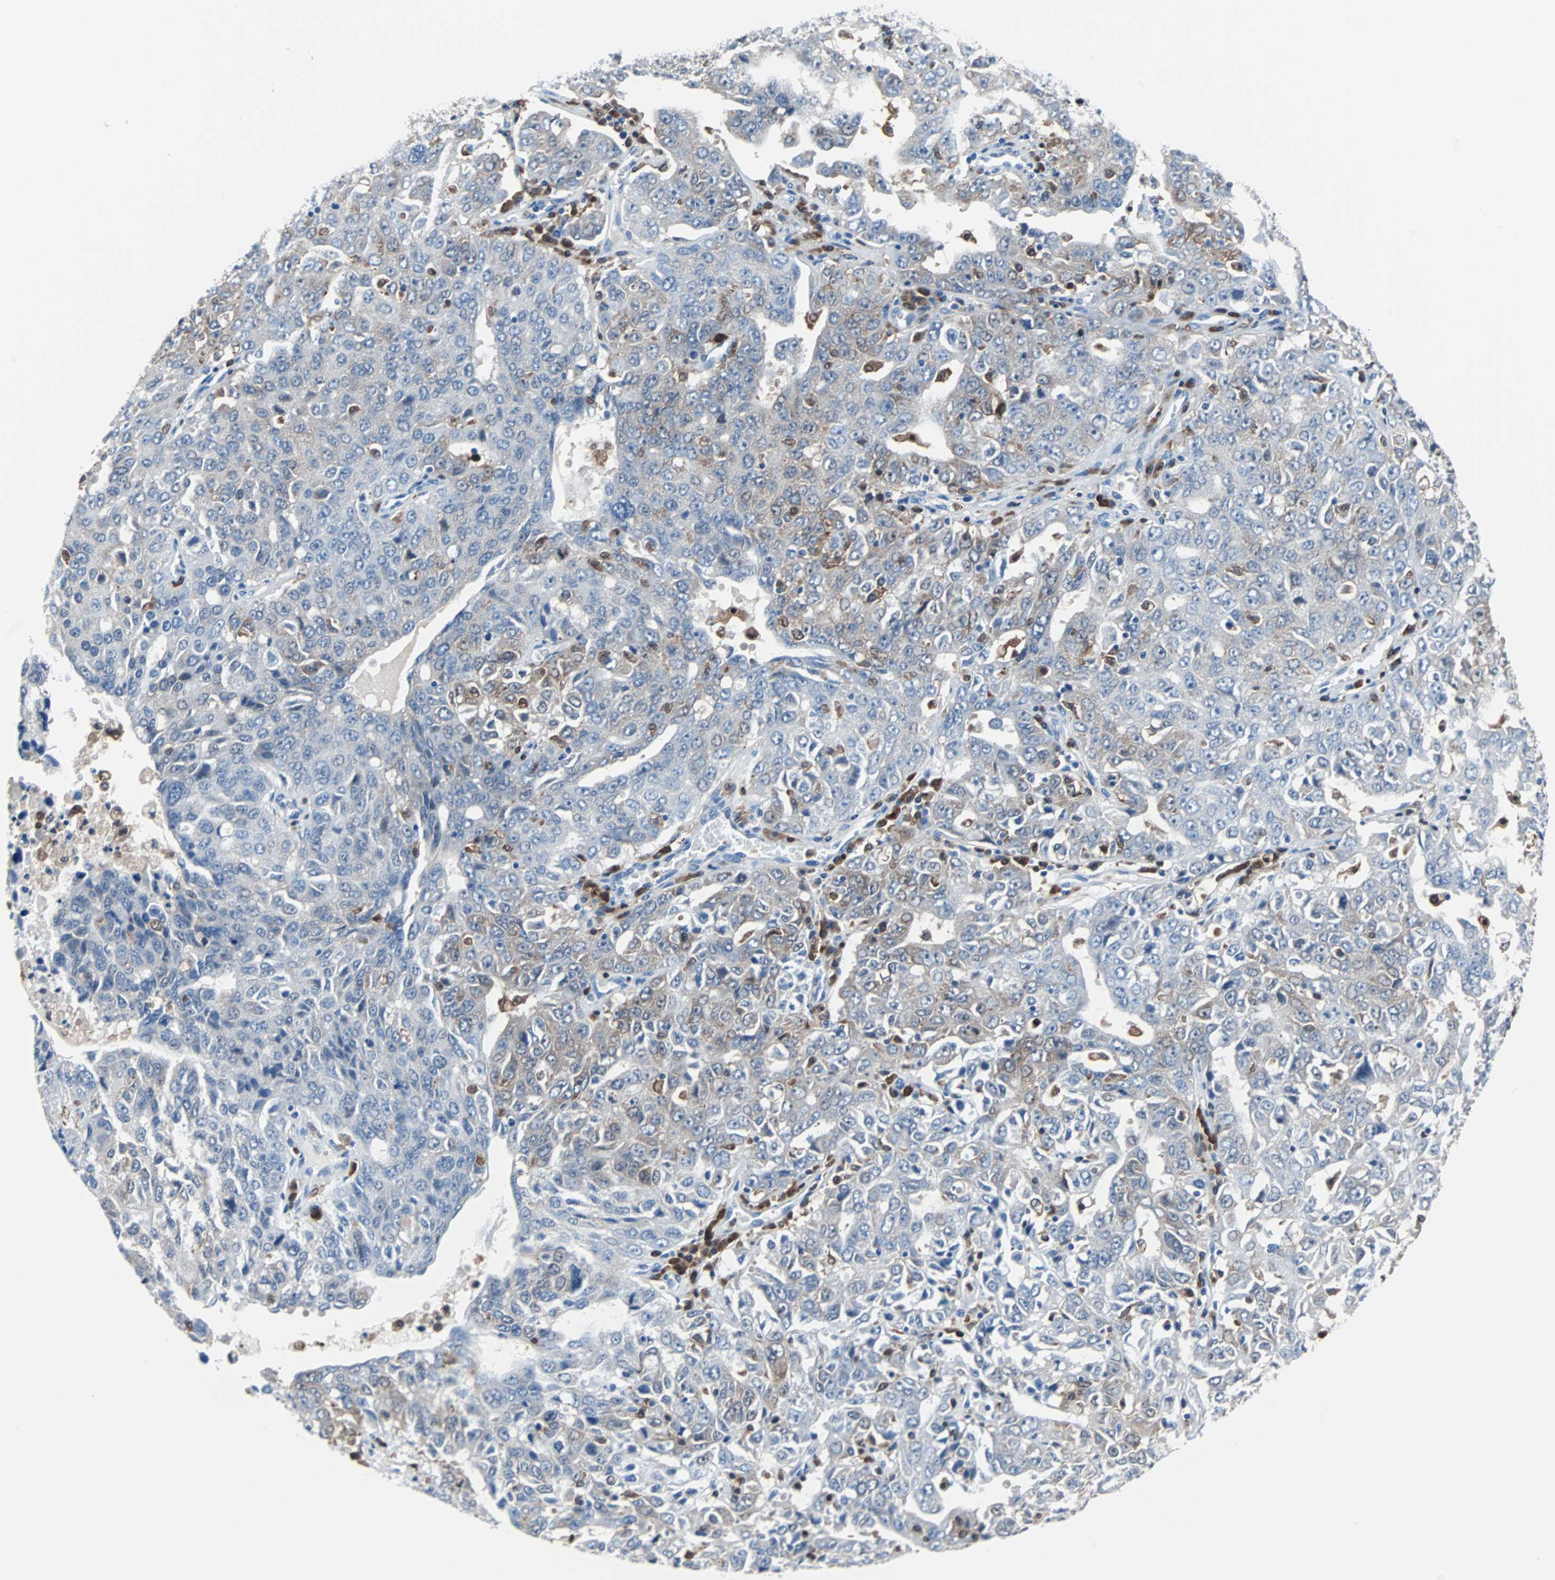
{"staining": {"intensity": "weak", "quantity": "25%-75%", "location": "cytoplasmic/membranous"}, "tissue": "ovarian cancer", "cell_type": "Tumor cells", "image_type": "cancer", "snomed": [{"axis": "morphology", "description": "Carcinoma, endometroid"}, {"axis": "topography", "description": "Ovary"}], "caption": "A low amount of weak cytoplasmic/membranous positivity is present in approximately 25%-75% of tumor cells in endometroid carcinoma (ovarian) tissue.", "gene": "SYK", "patient": {"sex": "female", "age": 62}}